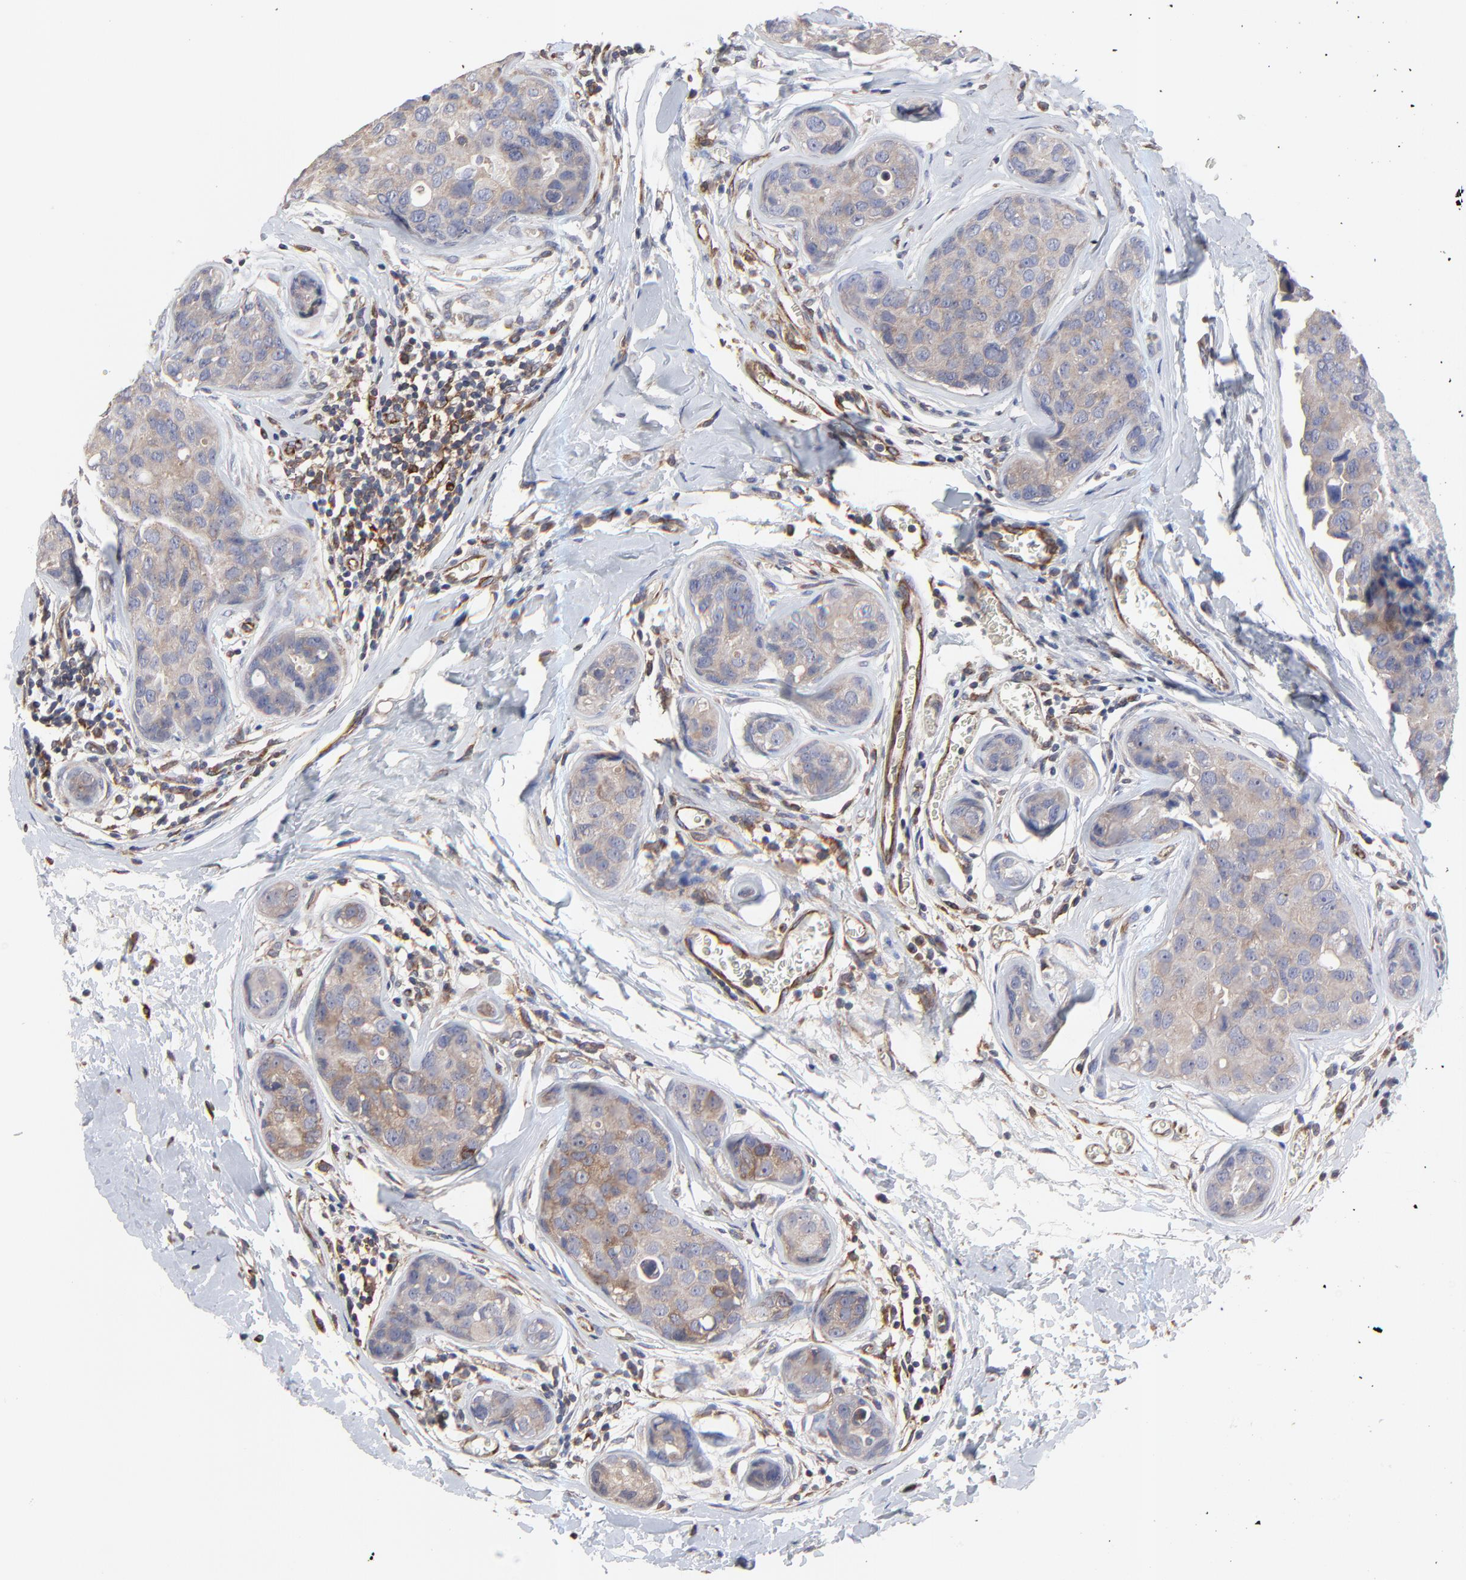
{"staining": {"intensity": "moderate", "quantity": ">75%", "location": "cytoplasmic/membranous"}, "tissue": "breast cancer", "cell_type": "Tumor cells", "image_type": "cancer", "snomed": [{"axis": "morphology", "description": "Duct carcinoma"}, {"axis": "topography", "description": "Breast"}], "caption": "Immunohistochemistry (DAB (3,3'-diaminobenzidine)) staining of breast cancer (intraductal carcinoma) reveals moderate cytoplasmic/membranous protein staining in approximately >75% of tumor cells.", "gene": "RAB9A", "patient": {"sex": "female", "age": 24}}